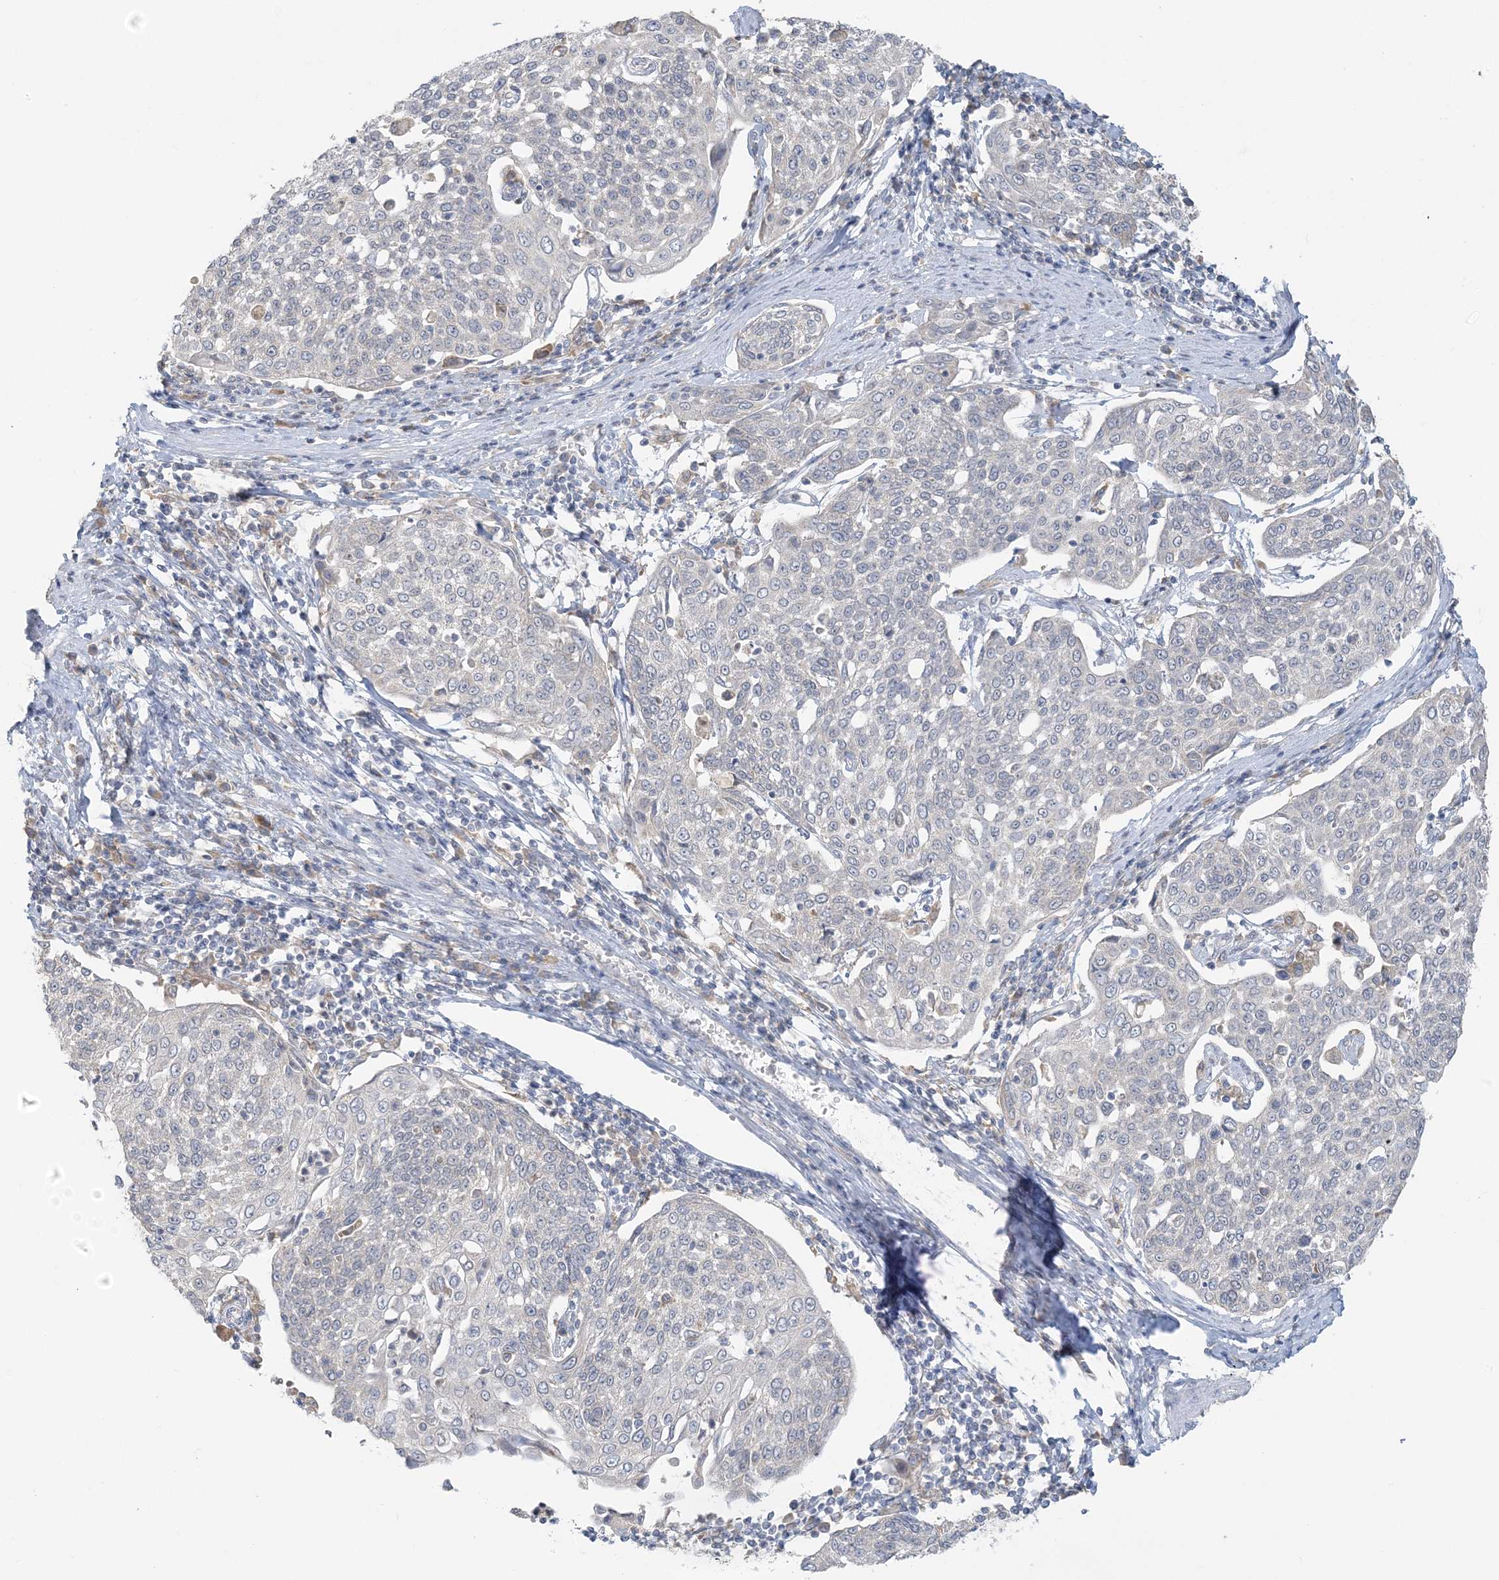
{"staining": {"intensity": "weak", "quantity": "<25%", "location": "cytoplasmic/membranous"}, "tissue": "cervical cancer", "cell_type": "Tumor cells", "image_type": "cancer", "snomed": [{"axis": "morphology", "description": "Squamous cell carcinoma, NOS"}, {"axis": "topography", "description": "Cervix"}], "caption": "DAB immunohistochemical staining of cervical cancer demonstrates no significant positivity in tumor cells.", "gene": "EEFSEC", "patient": {"sex": "female", "age": 34}}